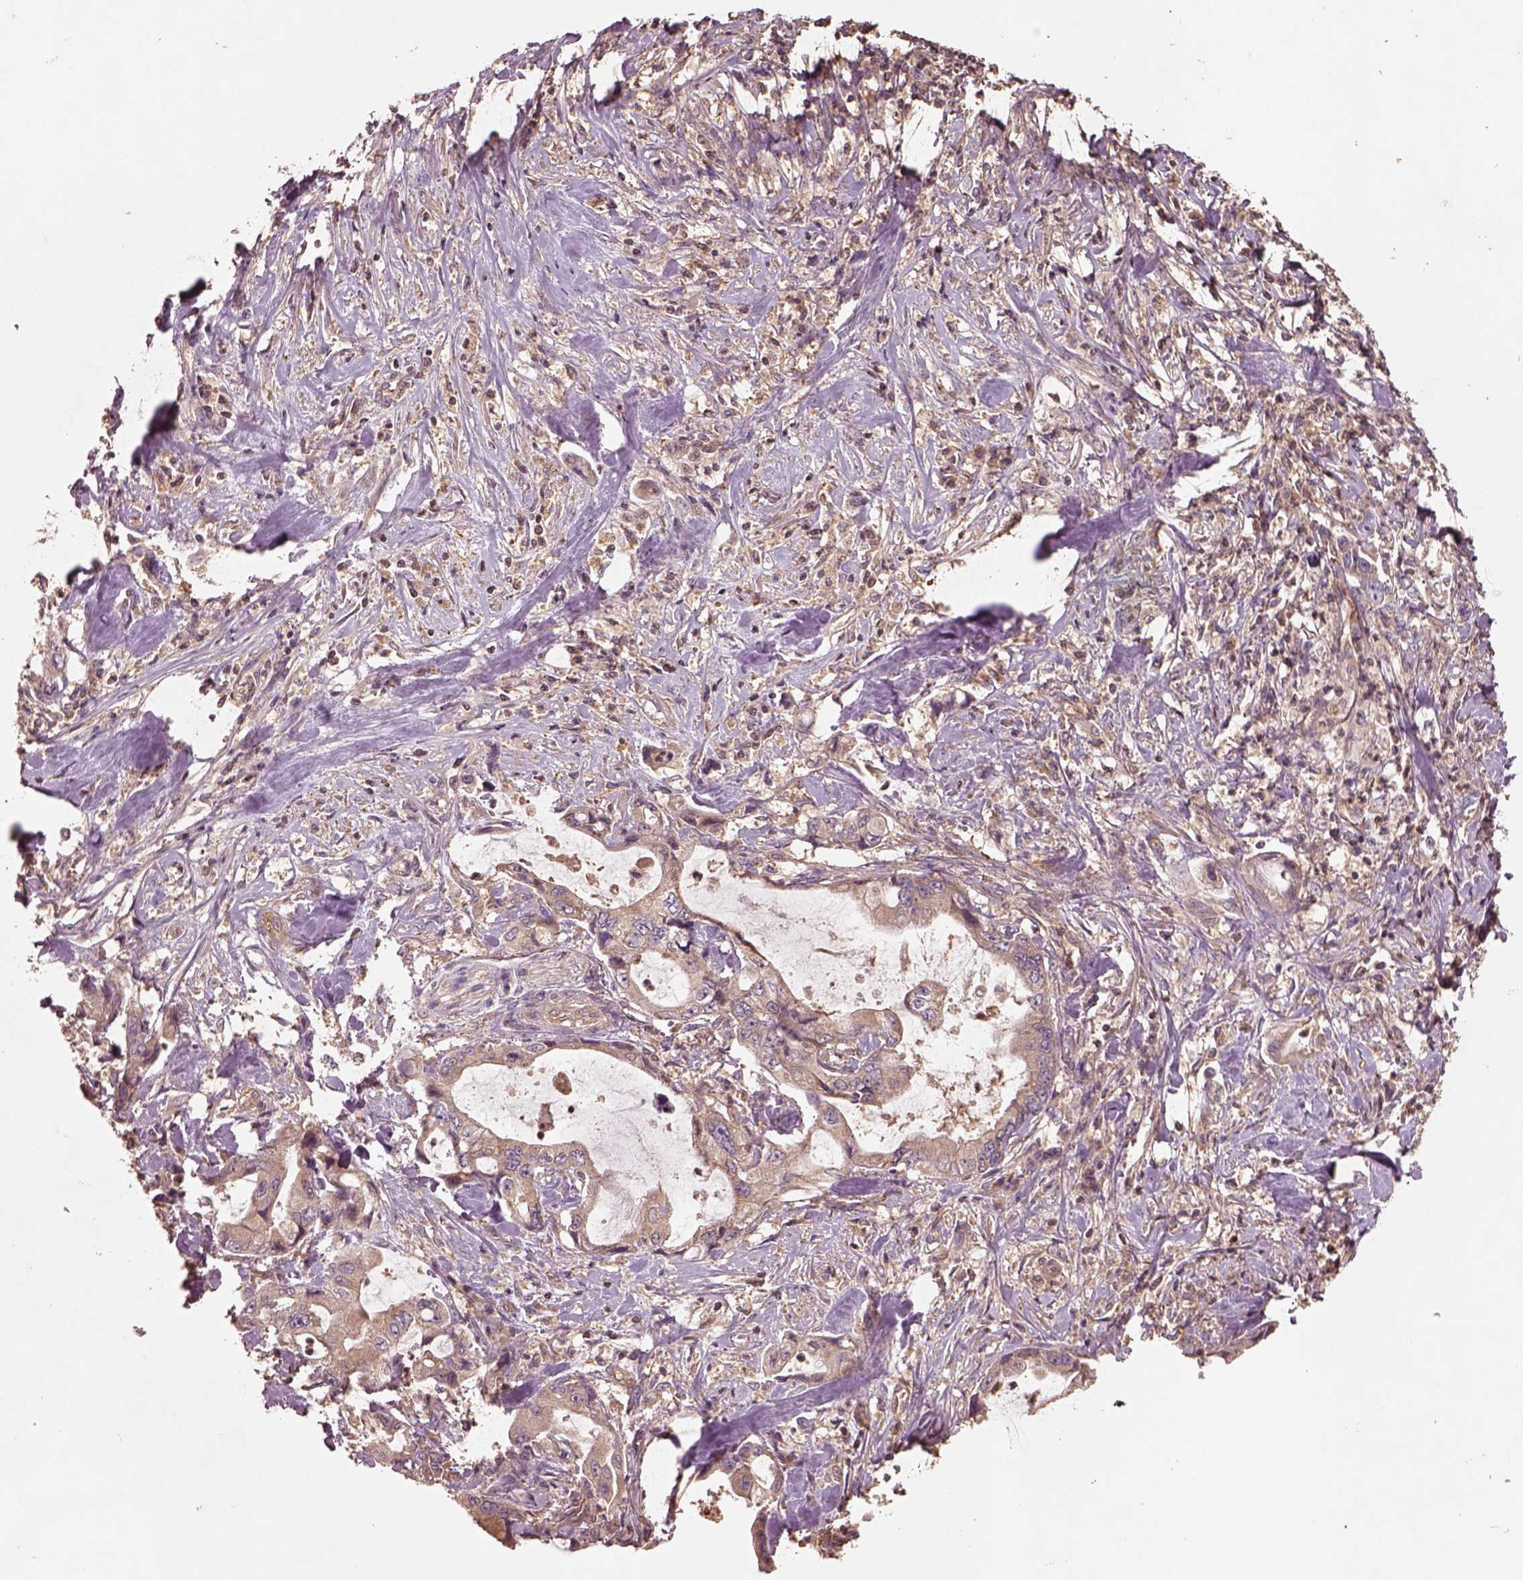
{"staining": {"intensity": "weak", "quantity": ">75%", "location": "cytoplasmic/membranous"}, "tissue": "stomach cancer", "cell_type": "Tumor cells", "image_type": "cancer", "snomed": [{"axis": "morphology", "description": "Adenocarcinoma, NOS"}, {"axis": "topography", "description": "Pancreas"}, {"axis": "topography", "description": "Stomach, upper"}], "caption": "Stomach cancer stained with a protein marker shows weak staining in tumor cells.", "gene": "TRADD", "patient": {"sex": "male", "age": 77}}